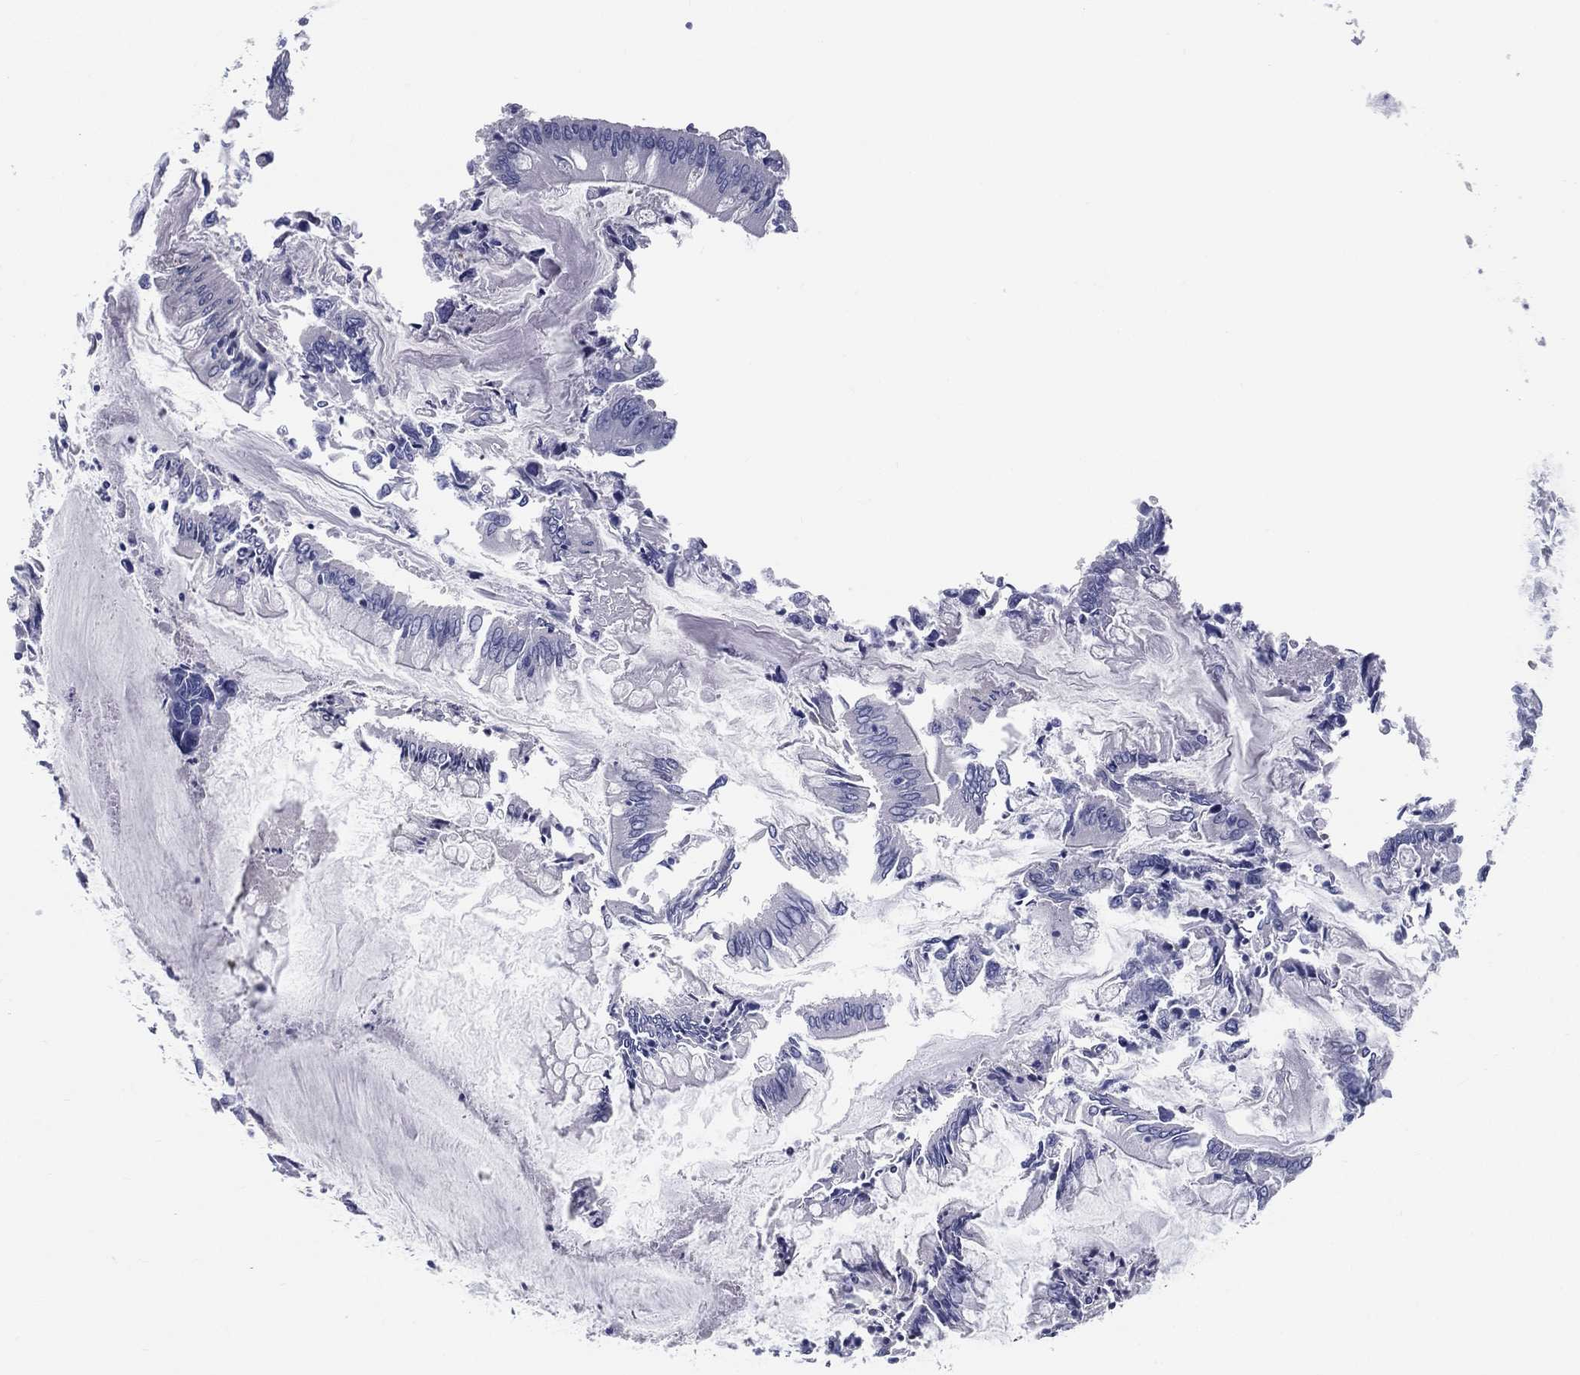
{"staining": {"intensity": "negative", "quantity": "none", "location": "none"}, "tissue": "colorectal cancer", "cell_type": "Tumor cells", "image_type": "cancer", "snomed": [{"axis": "morphology", "description": "Adenocarcinoma, NOS"}, {"axis": "topography", "description": "Colon"}], "caption": "There is no significant staining in tumor cells of adenocarcinoma (colorectal).", "gene": "STS", "patient": {"sex": "female", "age": 65}}